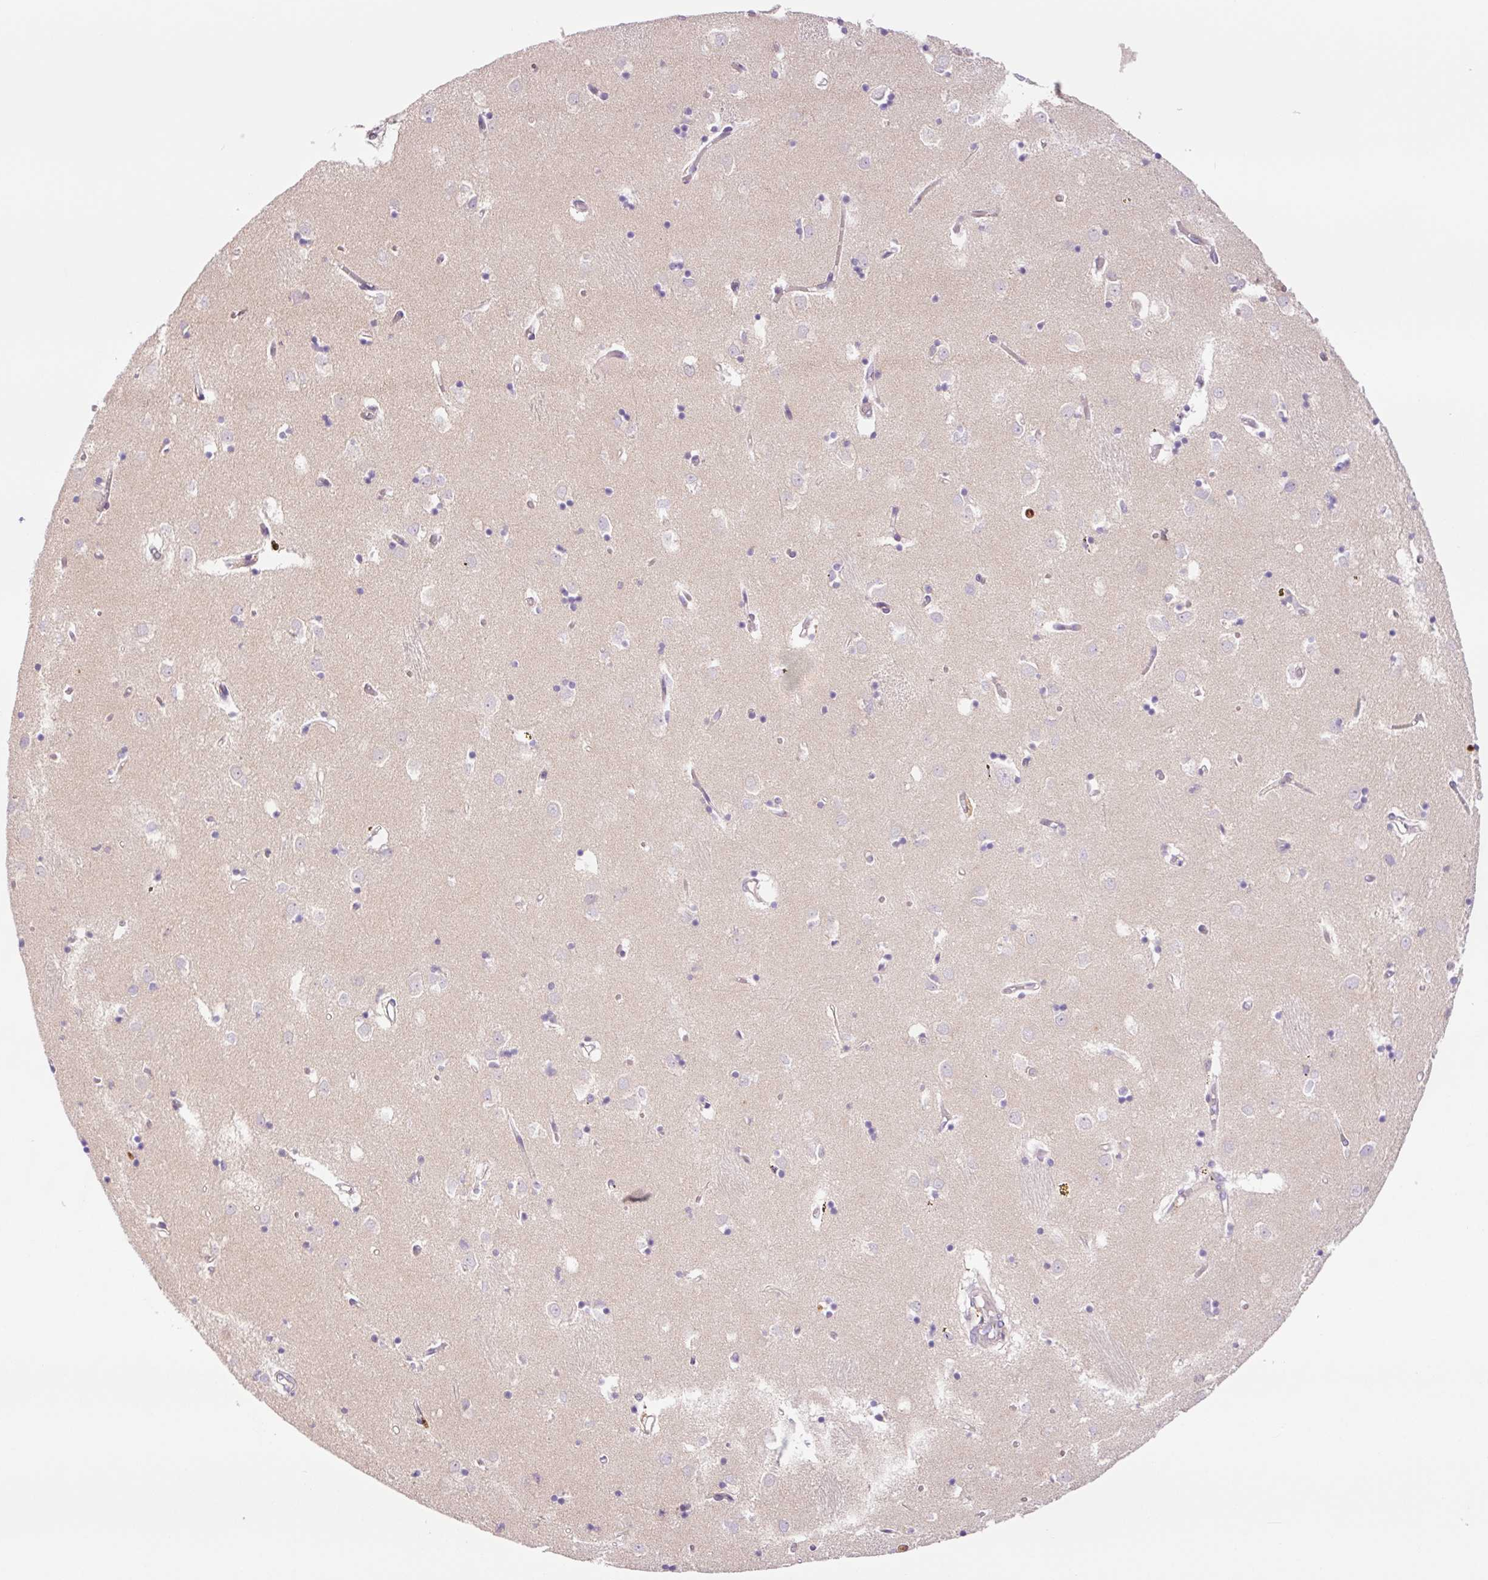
{"staining": {"intensity": "negative", "quantity": "none", "location": "none"}, "tissue": "caudate", "cell_type": "Glial cells", "image_type": "normal", "snomed": [{"axis": "morphology", "description": "Normal tissue, NOS"}, {"axis": "topography", "description": "Lateral ventricle wall"}], "caption": "Human caudate stained for a protein using IHC shows no expression in glial cells.", "gene": "SH2D6", "patient": {"sex": "male", "age": 70}}